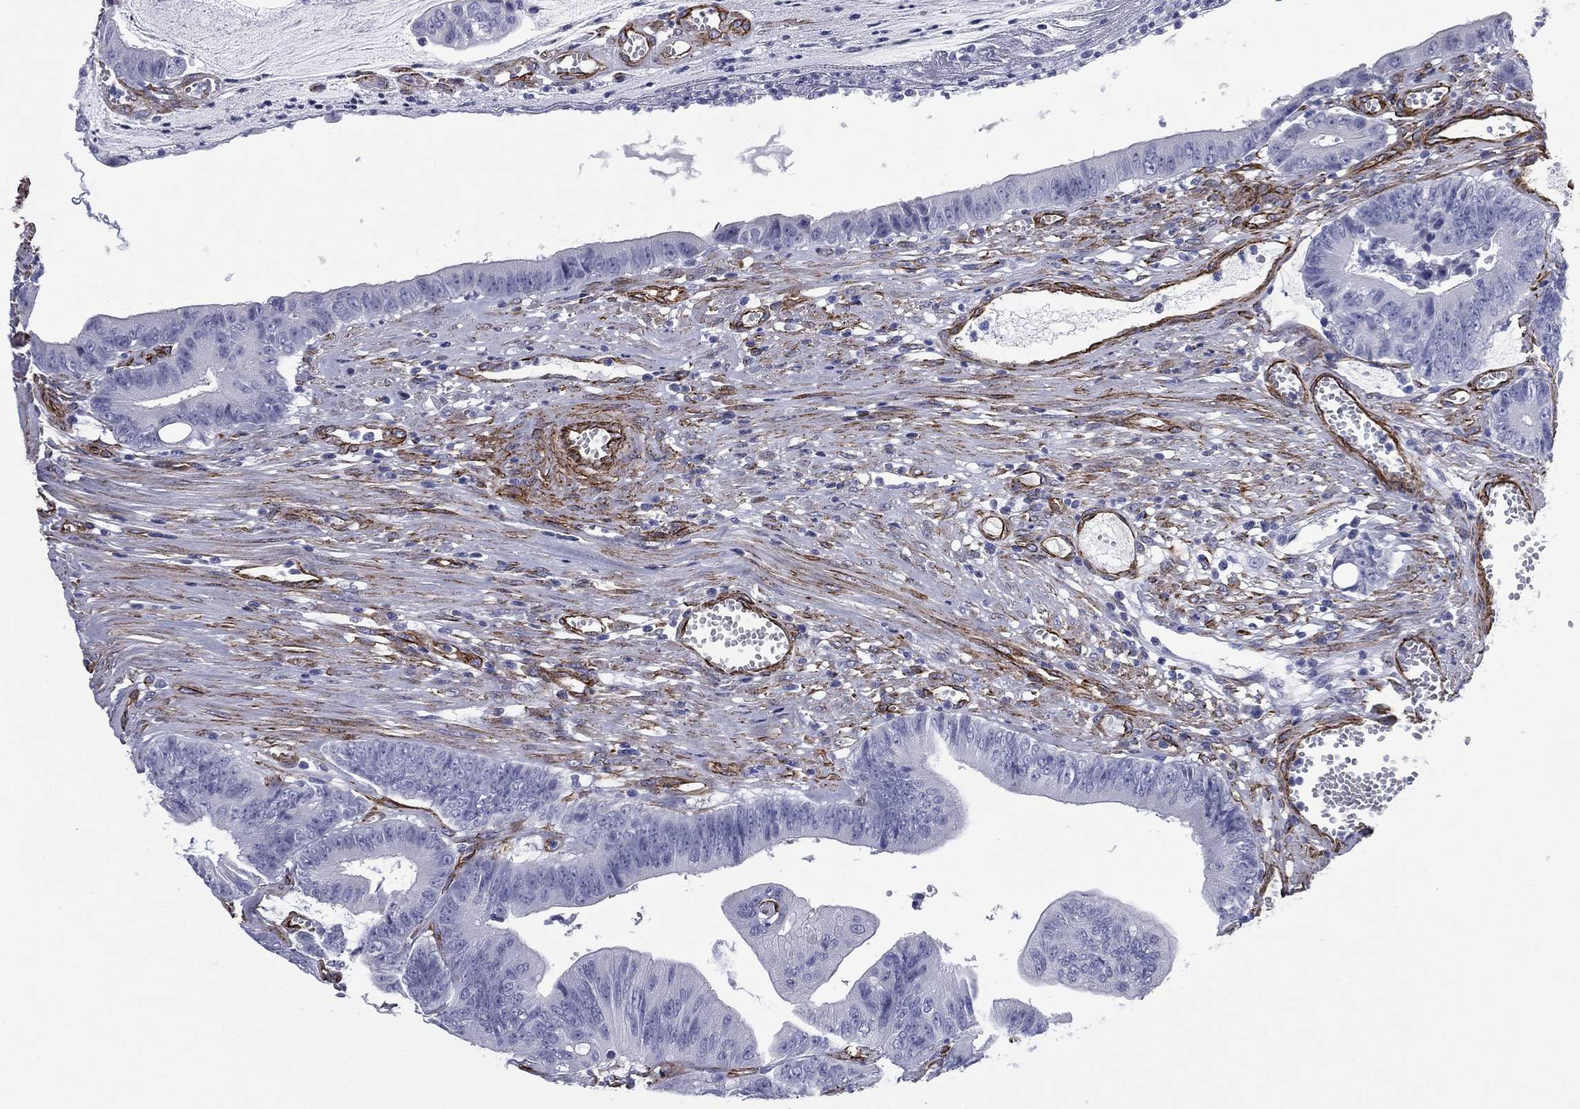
{"staining": {"intensity": "negative", "quantity": "none", "location": "none"}, "tissue": "colorectal cancer", "cell_type": "Tumor cells", "image_type": "cancer", "snomed": [{"axis": "morphology", "description": "Adenocarcinoma, NOS"}, {"axis": "topography", "description": "Colon"}], "caption": "There is no significant staining in tumor cells of colorectal cancer. (Stains: DAB (3,3'-diaminobenzidine) immunohistochemistry (IHC) with hematoxylin counter stain, Microscopy: brightfield microscopy at high magnification).", "gene": "CAVIN3", "patient": {"sex": "female", "age": 69}}